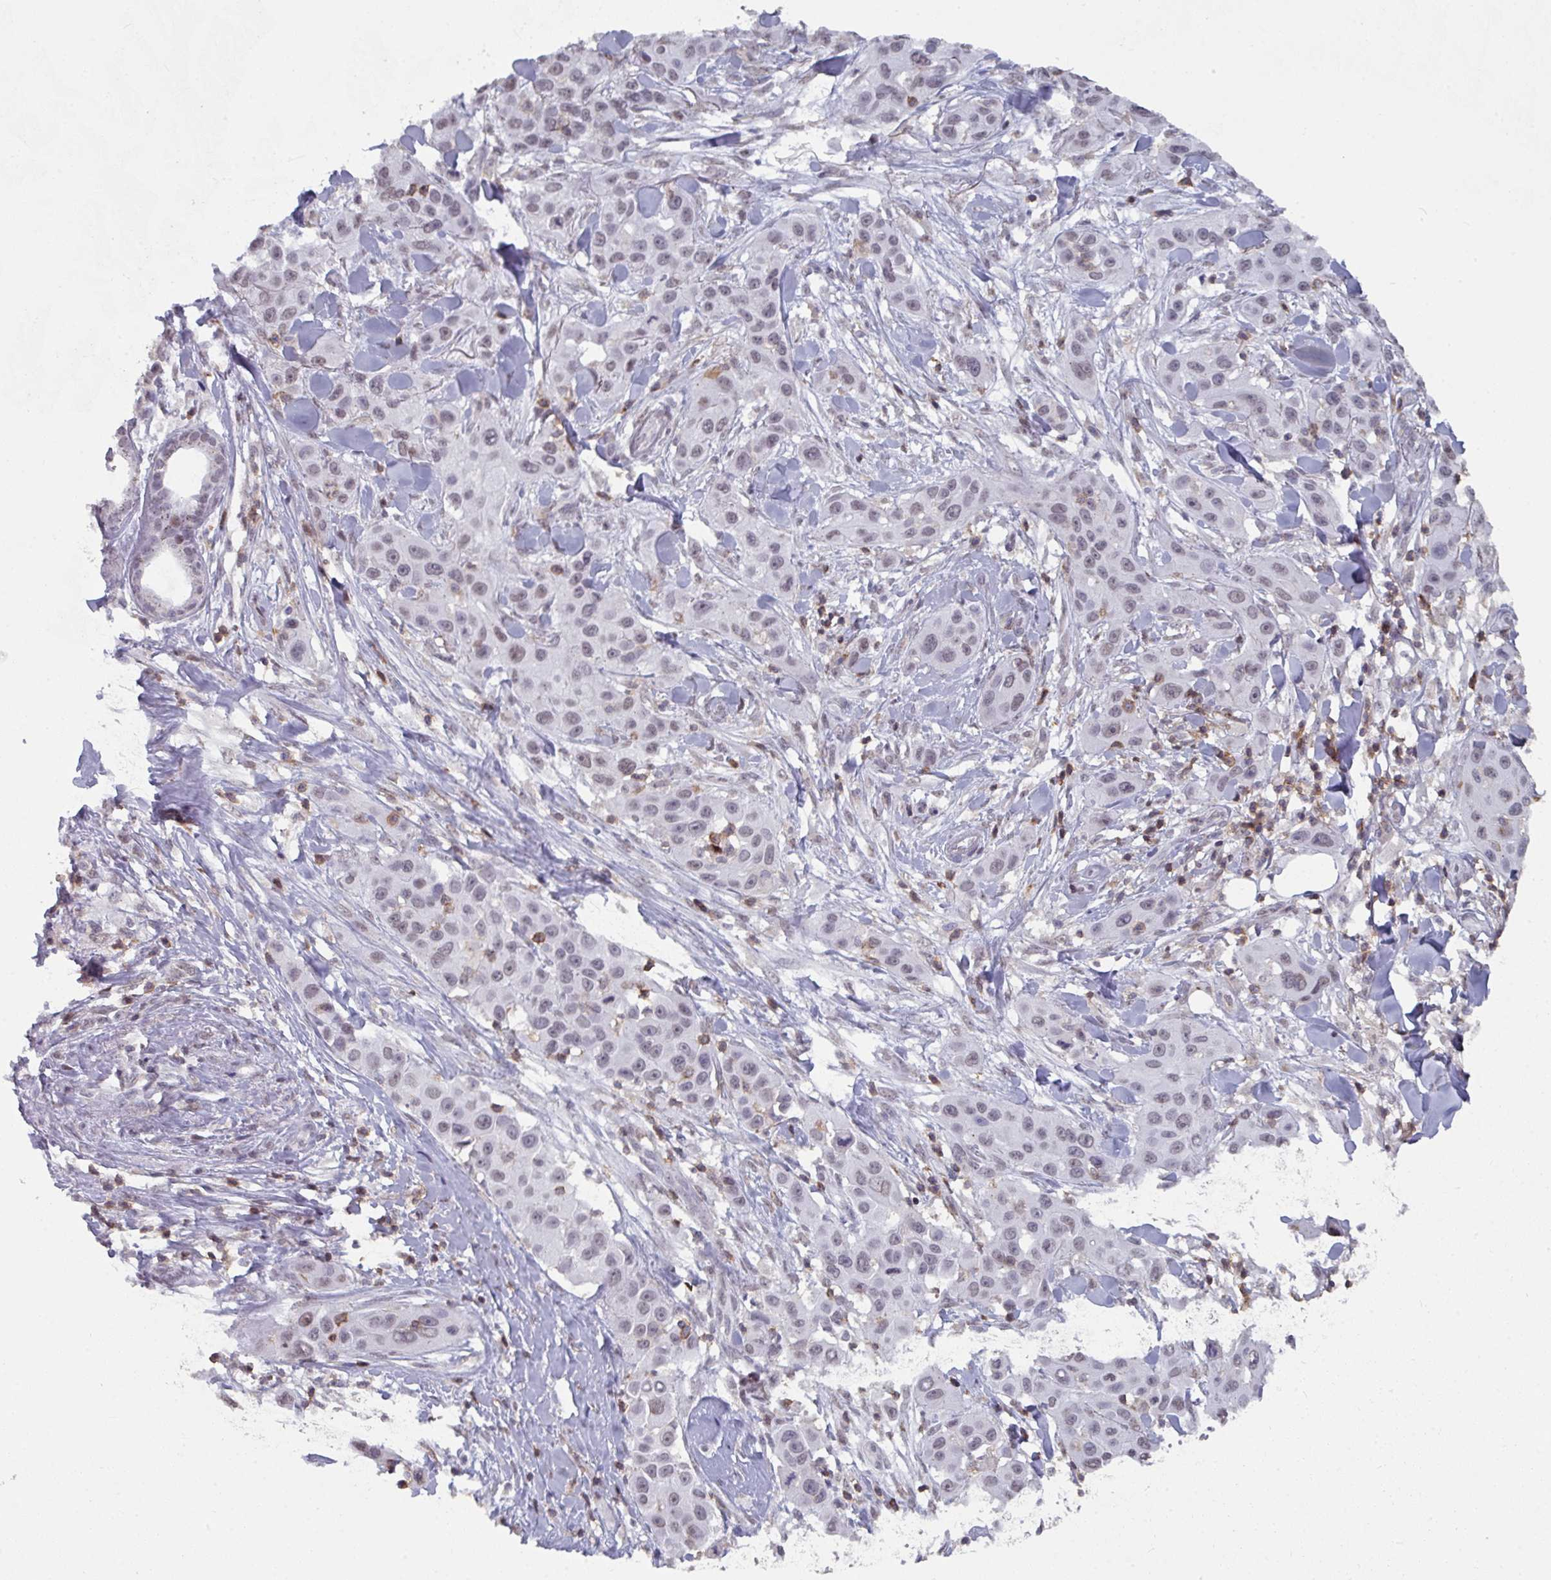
{"staining": {"intensity": "weak", "quantity": ">75%", "location": "nuclear"}, "tissue": "skin cancer", "cell_type": "Tumor cells", "image_type": "cancer", "snomed": [{"axis": "morphology", "description": "Squamous cell carcinoma, NOS"}, {"axis": "topography", "description": "Skin"}], "caption": "Brown immunohistochemical staining in squamous cell carcinoma (skin) reveals weak nuclear expression in approximately >75% of tumor cells.", "gene": "RASAL3", "patient": {"sex": "male", "age": 63}}